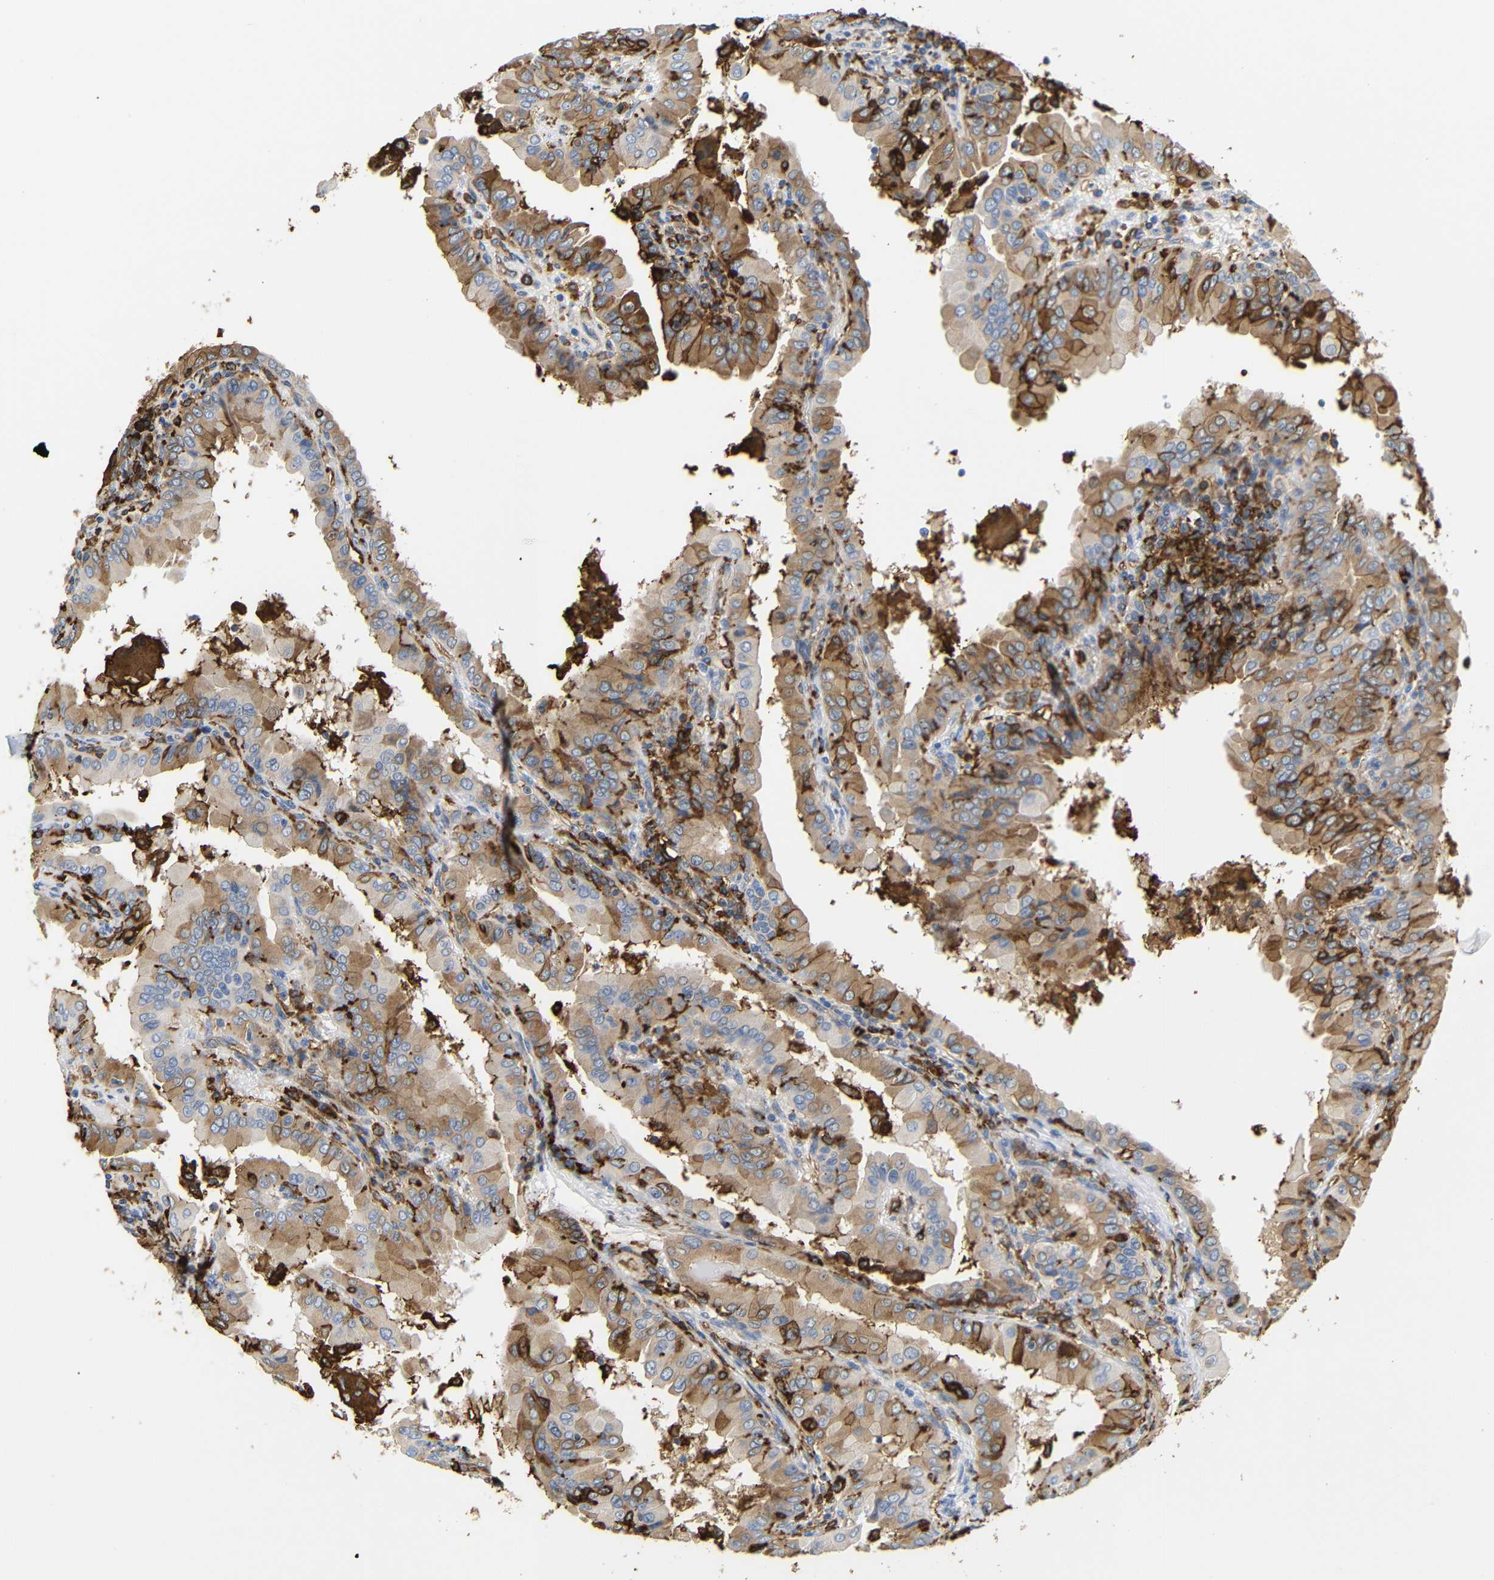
{"staining": {"intensity": "moderate", "quantity": ">75%", "location": "cytoplasmic/membranous"}, "tissue": "thyroid cancer", "cell_type": "Tumor cells", "image_type": "cancer", "snomed": [{"axis": "morphology", "description": "Papillary adenocarcinoma, NOS"}, {"axis": "topography", "description": "Thyroid gland"}], "caption": "Thyroid cancer stained for a protein reveals moderate cytoplasmic/membranous positivity in tumor cells.", "gene": "HLA-DQB1", "patient": {"sex": "male", "age": 33}}